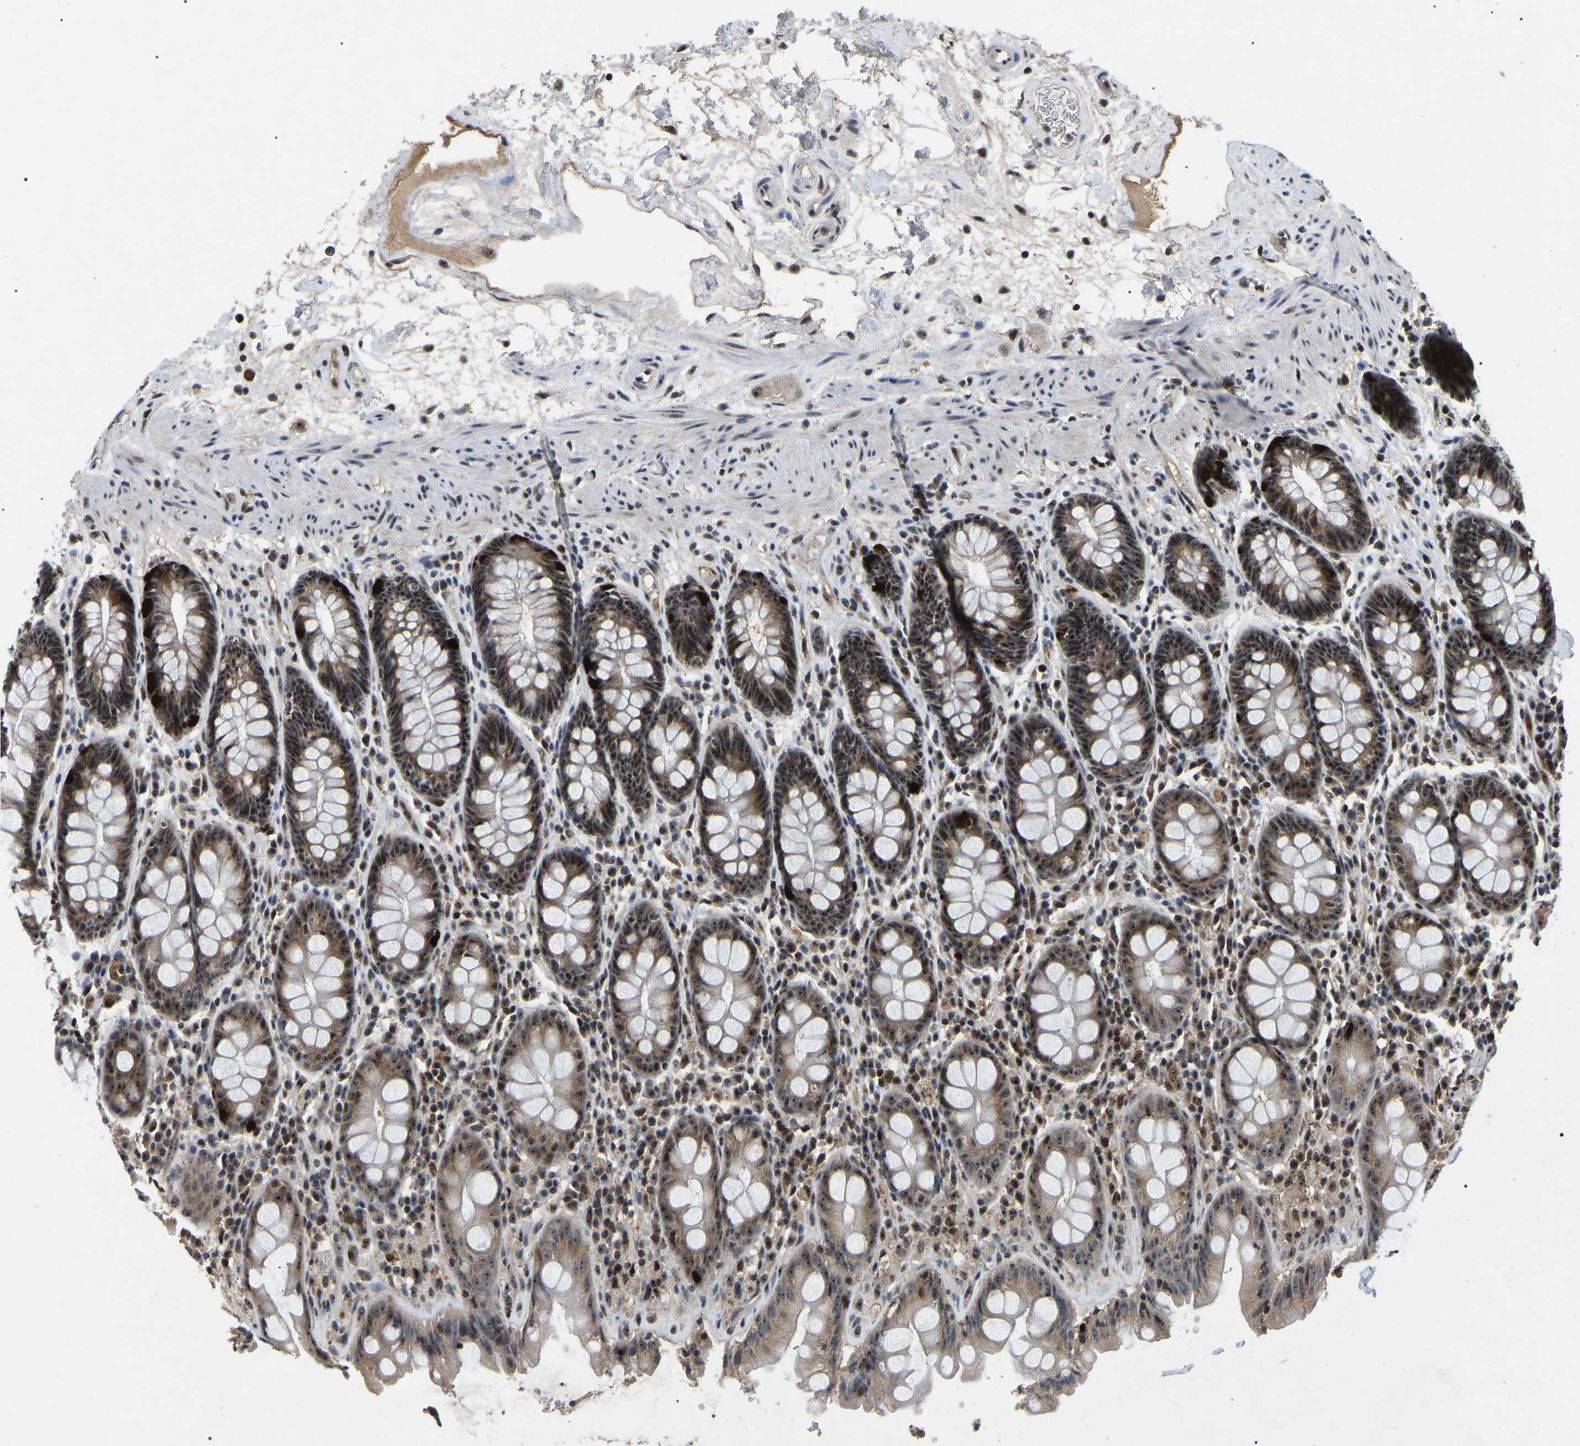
{"staining": {"intensity": "strong", "quantity": ">75%", "location": "cytoplasmic/membranous,nuclear"}, "tissue": "rectum", "cell_type": "Glandular cells", "image_type": "normal", "snomed": [{"axis": "morphology", "description": "Normal tissue, NOS"}, {"axis": "topography", "description": "Rectum"}], "caption": "About >75% of glandular cells in normal human rectum display strong cytoplasmic/membranous,nuclear protein positivity as visualized by brown immunohistochemical staining.", "gene": "RBM28", "patient": {"sex": "male", "age": 64}}